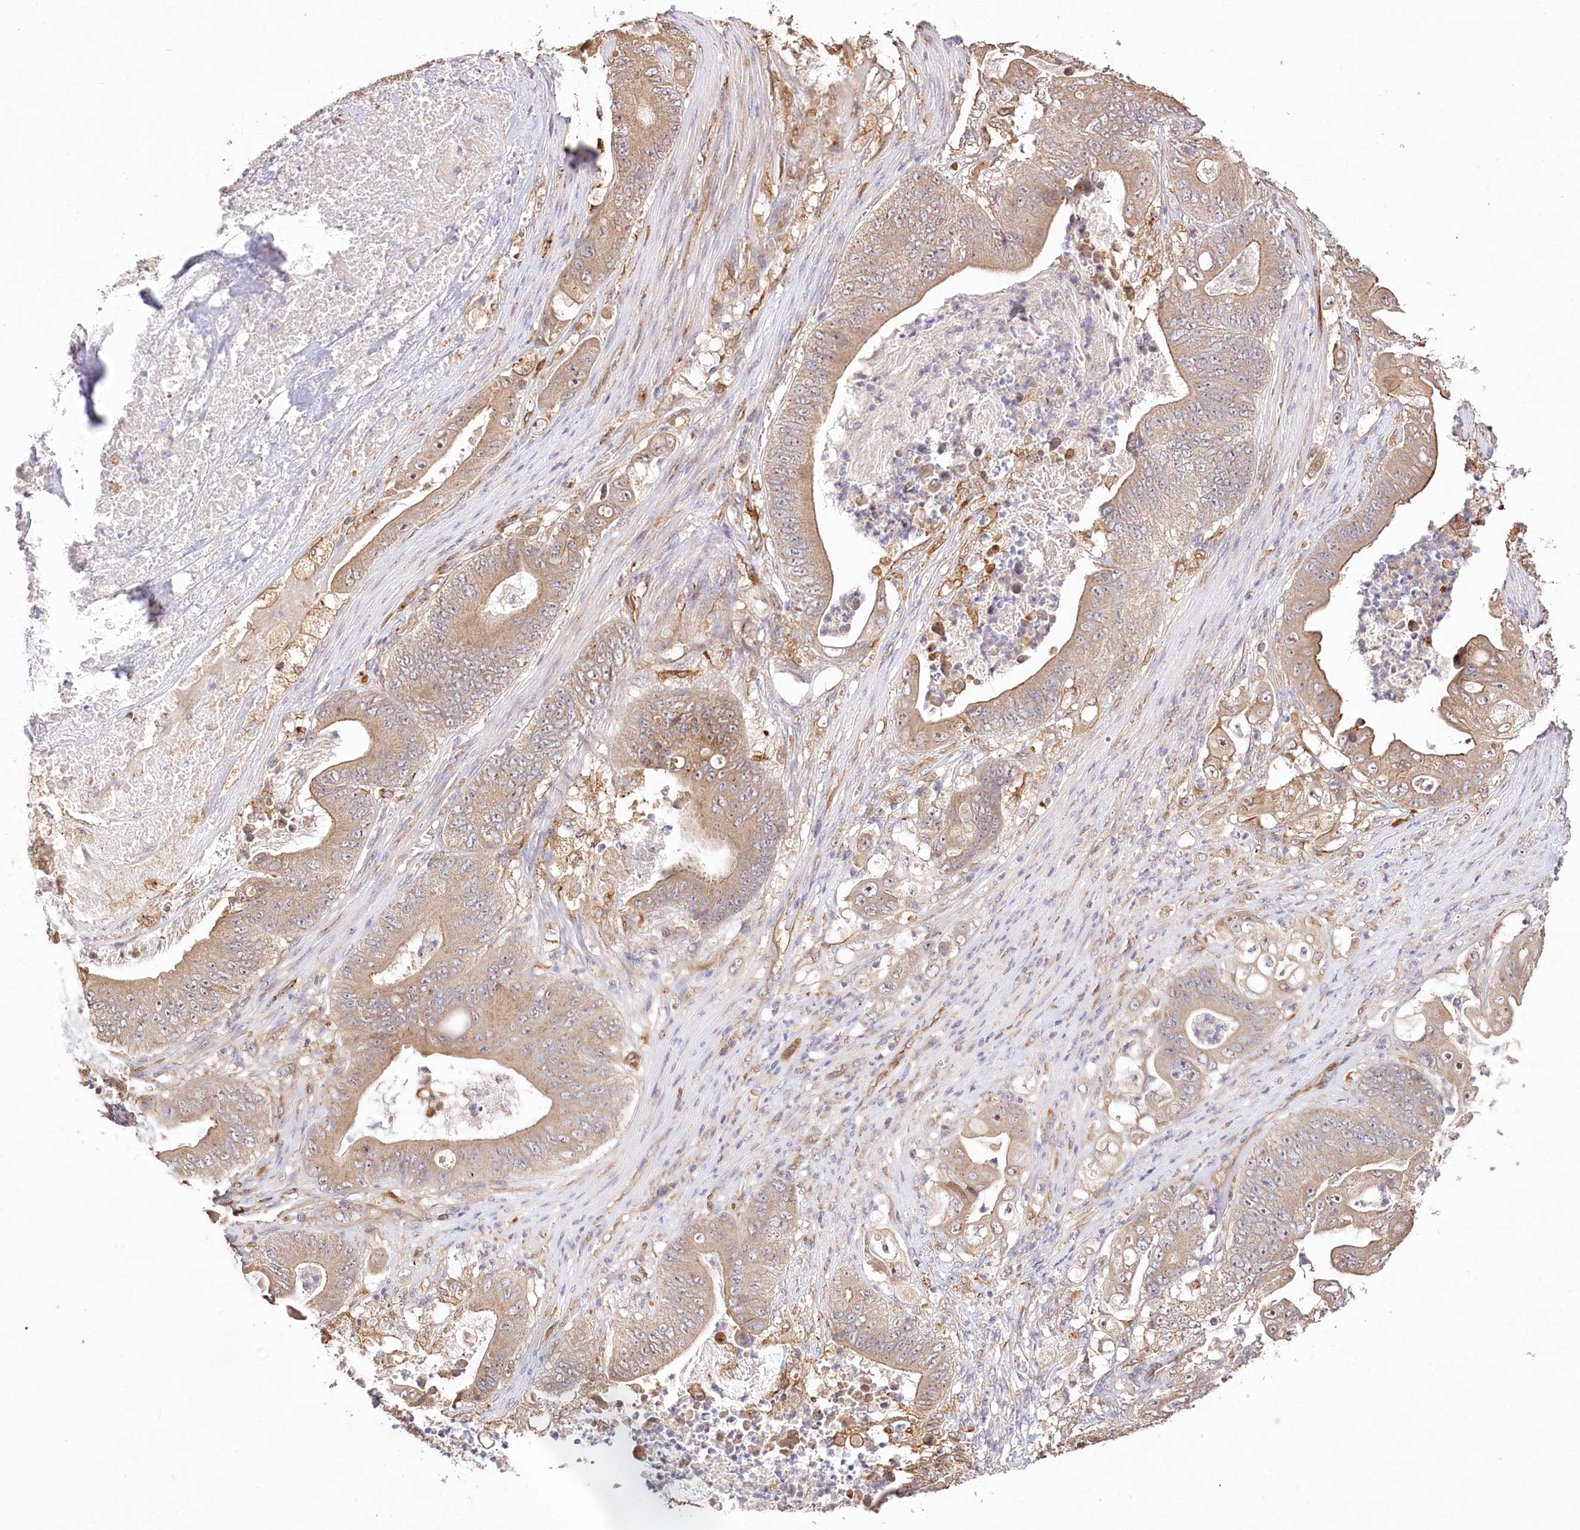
{"staining": {"intensity": "moderate", "quantity": ">75%", "location": "cytoplasmic/membranous"}, "tissue": "stomach cancer", "cell_type": "Tumor cells", "image_type": "cancer", "snomed": [{"axis": "morphology", "description": "Adenocarcinoma, NOS"}, {"axis": "topography", "description": "Stomach"}], "caption": "Protein staining of adenocarcinoma (stomach) tissue displays moderate cytoplasmic/membranous expression in about >75% of tumor cells.", "gene": "DMXL1", "patient": {"sex": "female", "age": 73}}